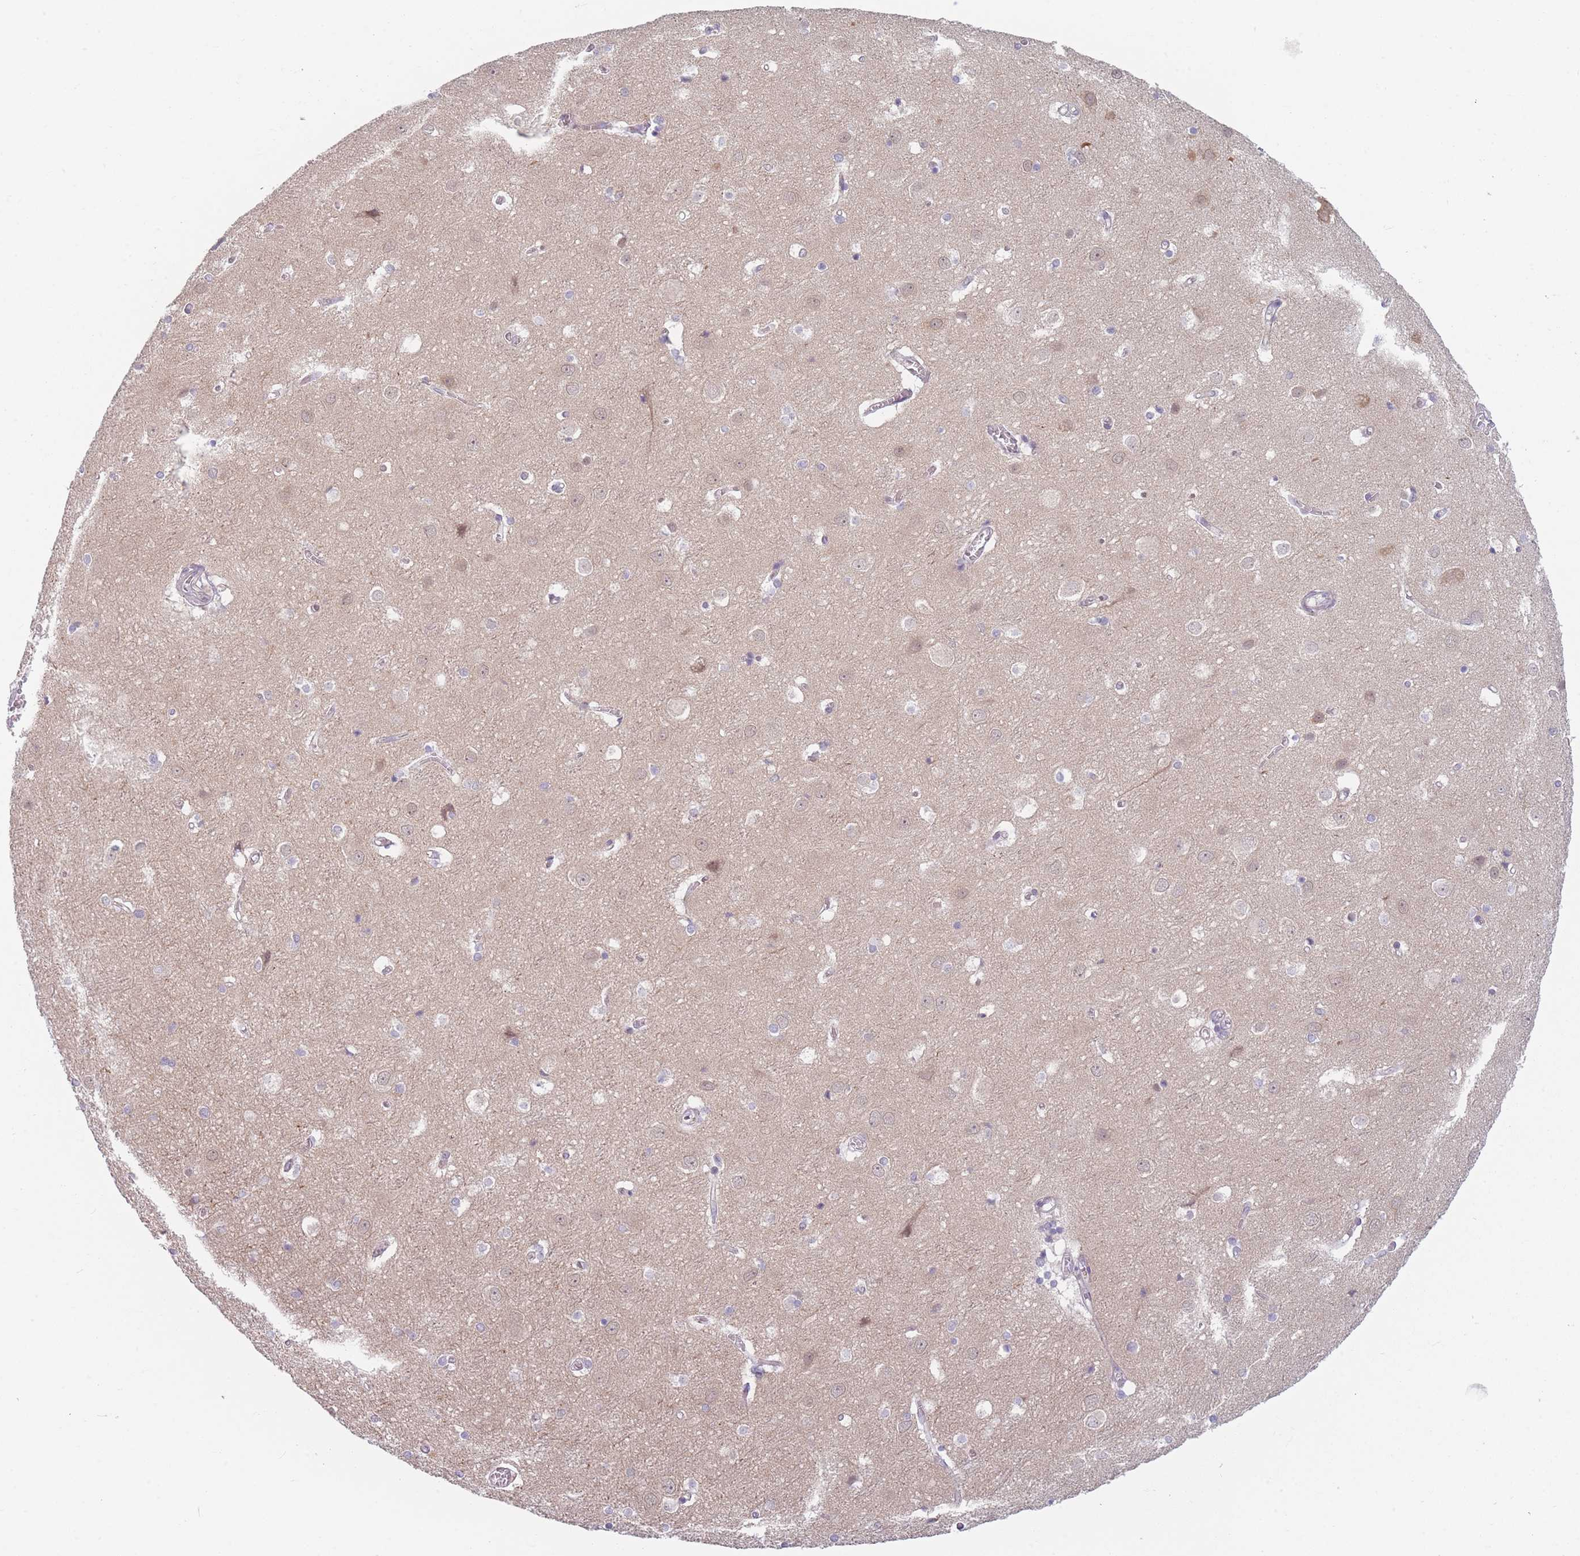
{"staining": {"intensity": "negative", "quantity": "none", "location": "none"}, "tissue": "cerebral cortex", "cell_type": "Endothelial cells", "image_type": "normal", "snomed": [{"axis": "morphology", "description": "Normal tissue, NOS"}, {"axis": "topography", "description": "Cerebral cortex"}], "caption": "High magnification brightfield microscopy of benign cerebral cortex stained with DAB (brown) and counterstained with hematoxylin (blue): endothelial cells show no significant expression. The staining was performed using DAB to visualize the protein expression in brown, while the nuclei were stained in blue with hematoxylin (Magnification: 20x).", "gene": "ANKRD10", "patient": {"sex": "male", "age": 54}}